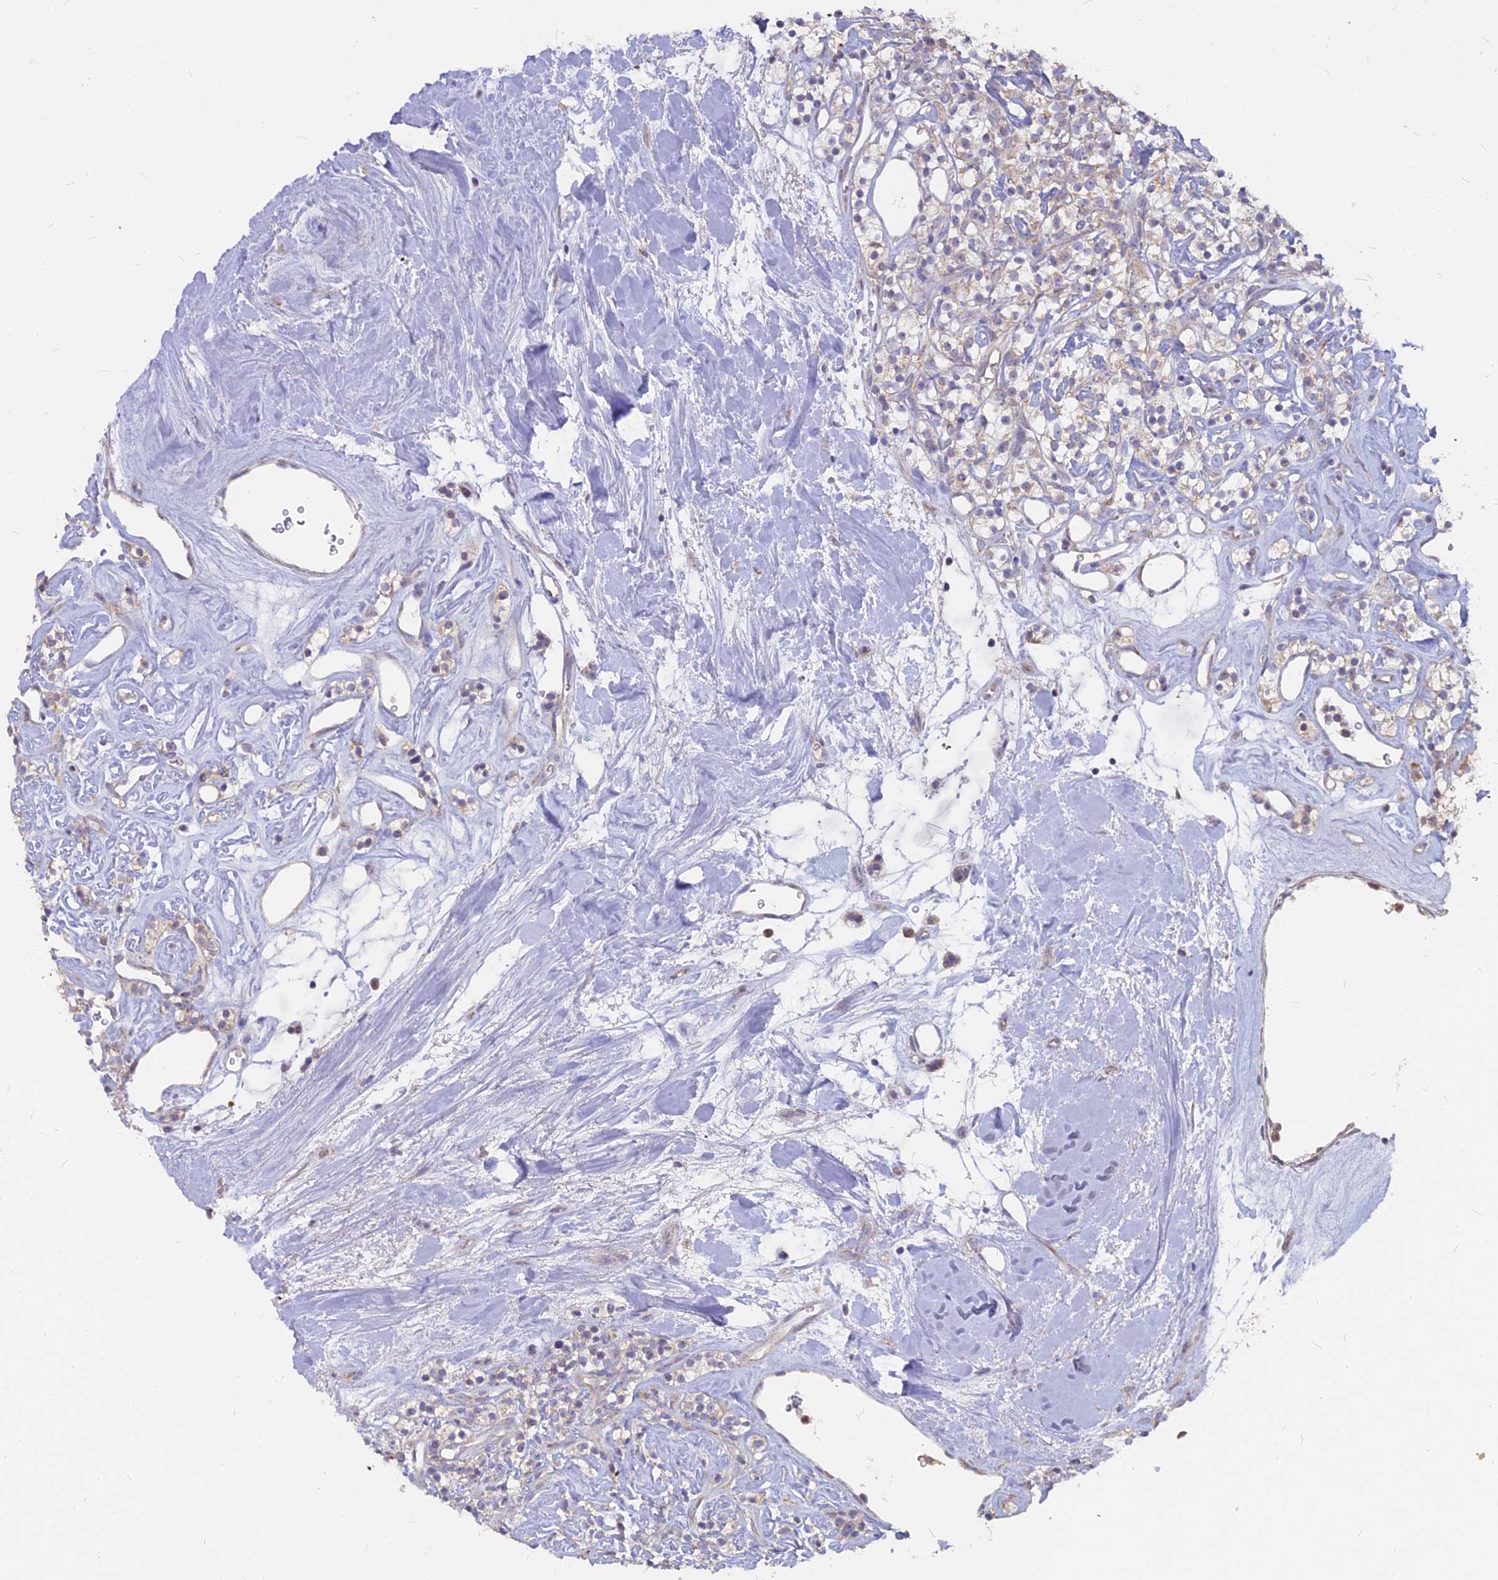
{"staining": {"intensity": "moderate", "quantity": "25%-75%", "location": "cytoplasmic/membranous"}, "tissue": "renal cancer", "cell_type": "Tumor cells", "image_type": "cancer", "snomed": [{"axis": "morphology", "description": "Adenocarcinoma, NOS"}, {"axis": "topography", "description": "Kidney"}], "caption": "Adenocarcinoma (renal) was stained to show a protein in brown. There is medium levels of moderate cytoplasmic/membranous positivity in about 25%-75% of tumor cells. Nuclei are stained in blue.", "gene": "MICU2", "patient": {"sex": "male", "age": 77}}